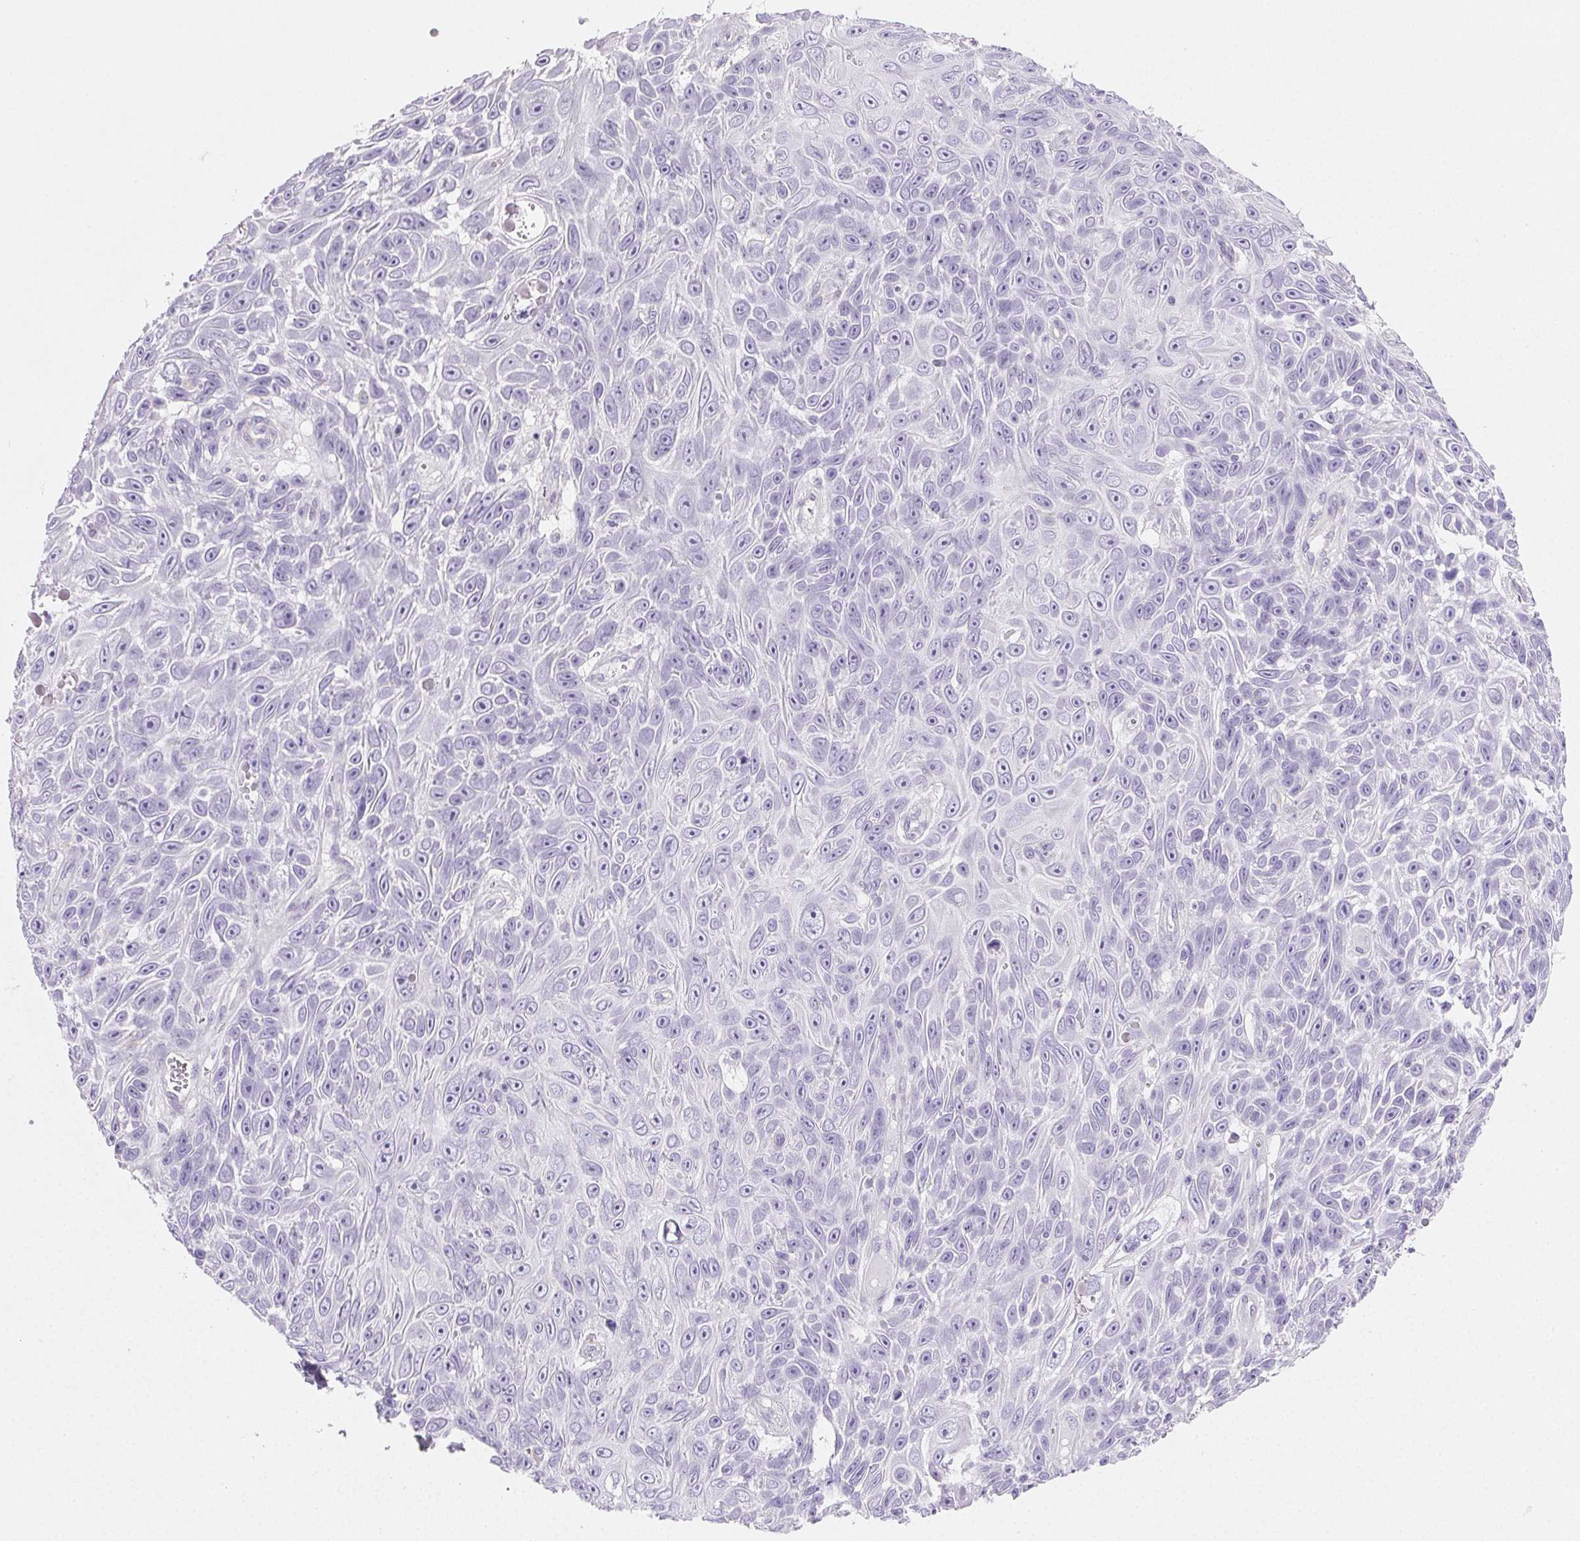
{"staining": {"intensity": "negative", "quantity": "none", "location": "none"}, "tissue": "skin cancer", "cell_type": "Tumor cells", "image_type": "cancer", "snomed": [{"axis": "morphology", "description": "Squamous cell carcinoma, NOS"}, {"axis": "topography", "description": "Skin"}], "caption": "High magnification brightfield microscopy of skin cancer (squamous cell carcinoma) stained with DAB (3,3'-diaminobenzidine) (brown) and counterstained with hematoxylin (blue): tumor cells show no significant expression. (DAB immunohistochemistry (IHC) with hematoxylin counter stain).", "gene": "PRSS3", "patient": {"sex": "male", "age": 82}}